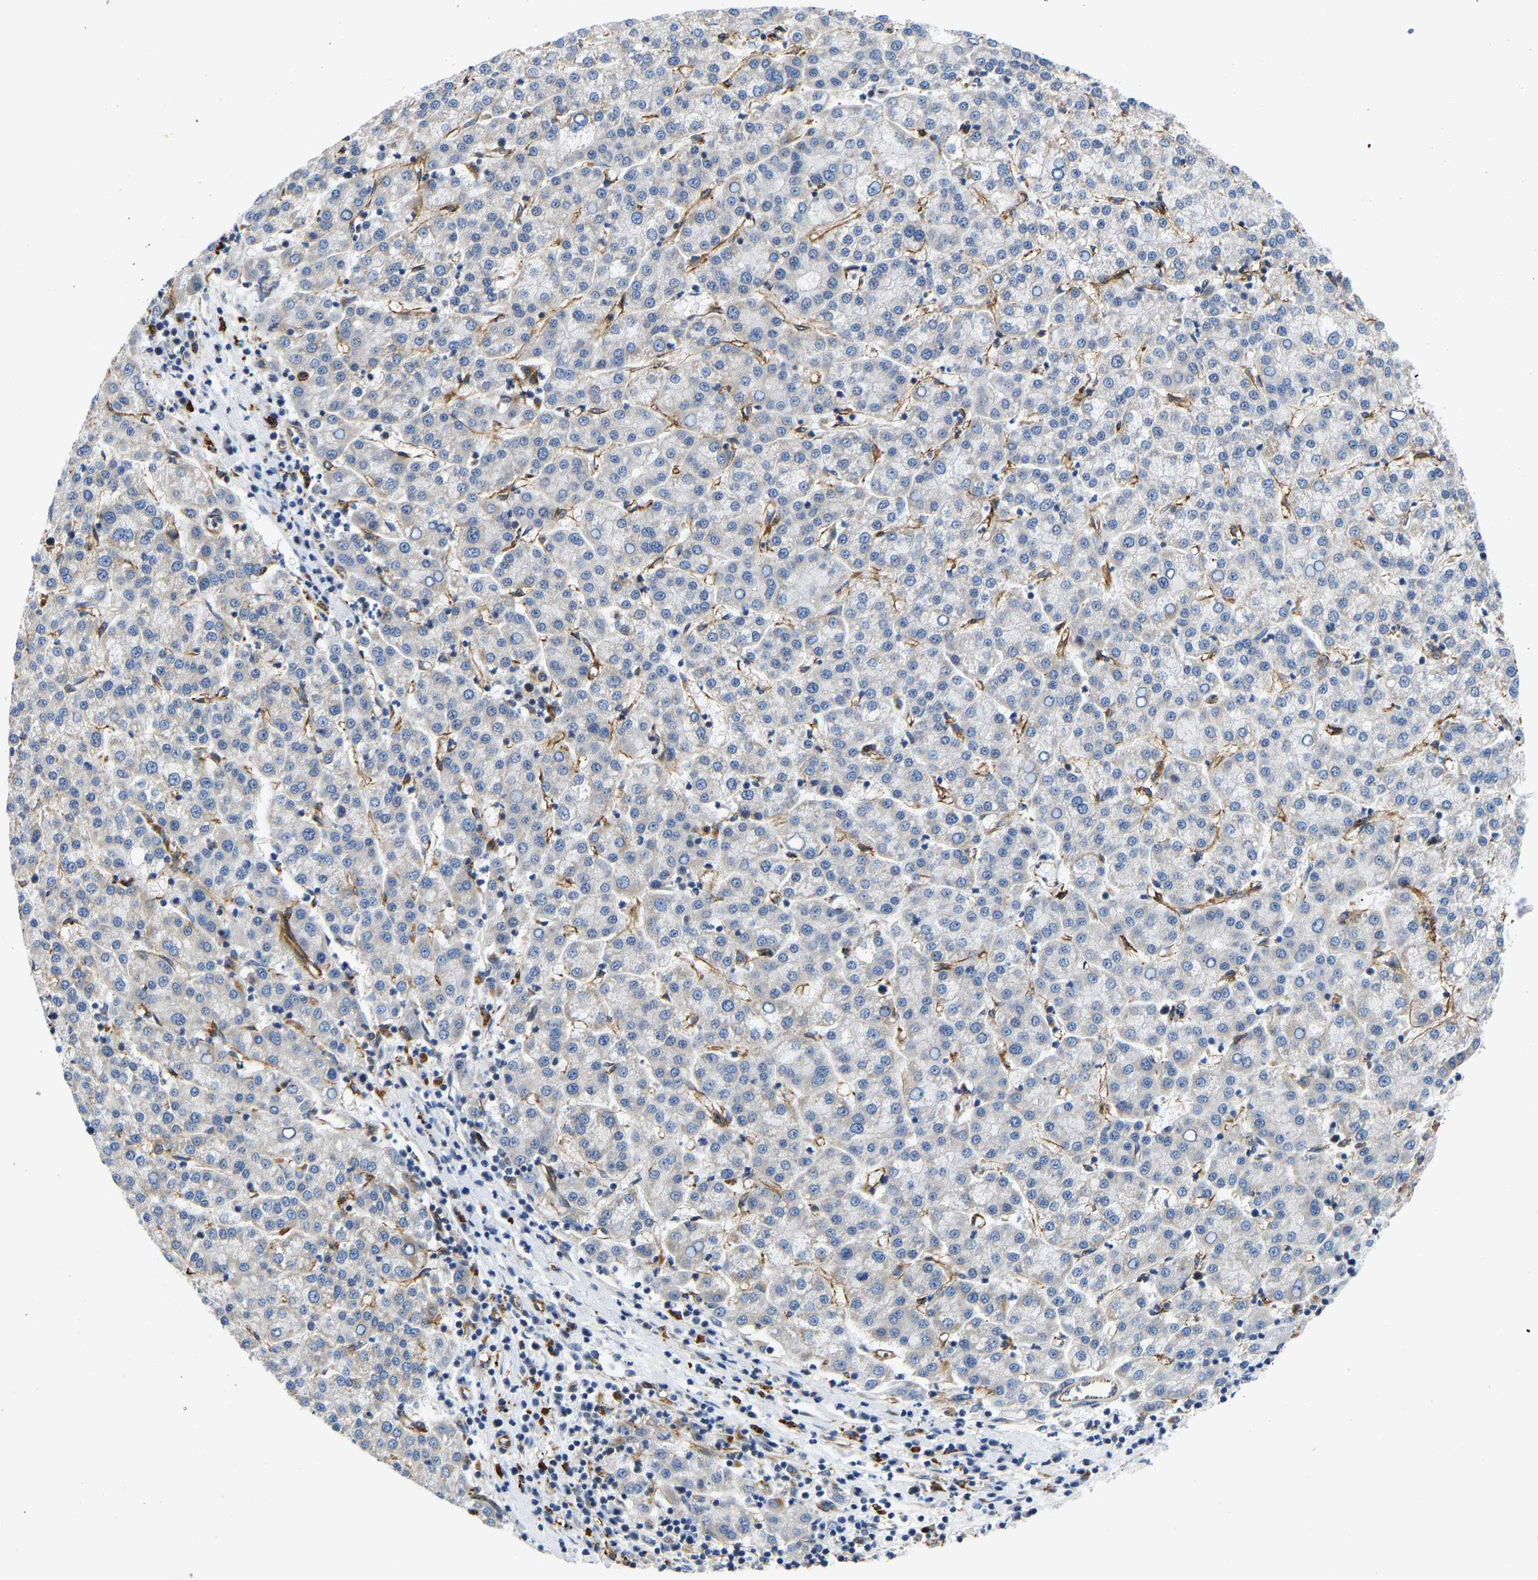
{"staining": {"intensity": "negative", "quantity": "none", "location": "none"}, "tissue": "liver cancer", "cell_type": "Tumor cells", "image_type": "cancer", "snomed": [{"axis": "morphology", "description": "Carcinoma, Hepatocellular, NOS"}, {"axis": "topography", "description": "Liver"}], "caption": "IHC micrograph of neoplastic tissue: human liver hepatocellular carcinoma stained with DAB demonstrates no significant protein expression in tumor cells.", "gene": "RESF1", "patient": {"sex": "female", "age": 58}}